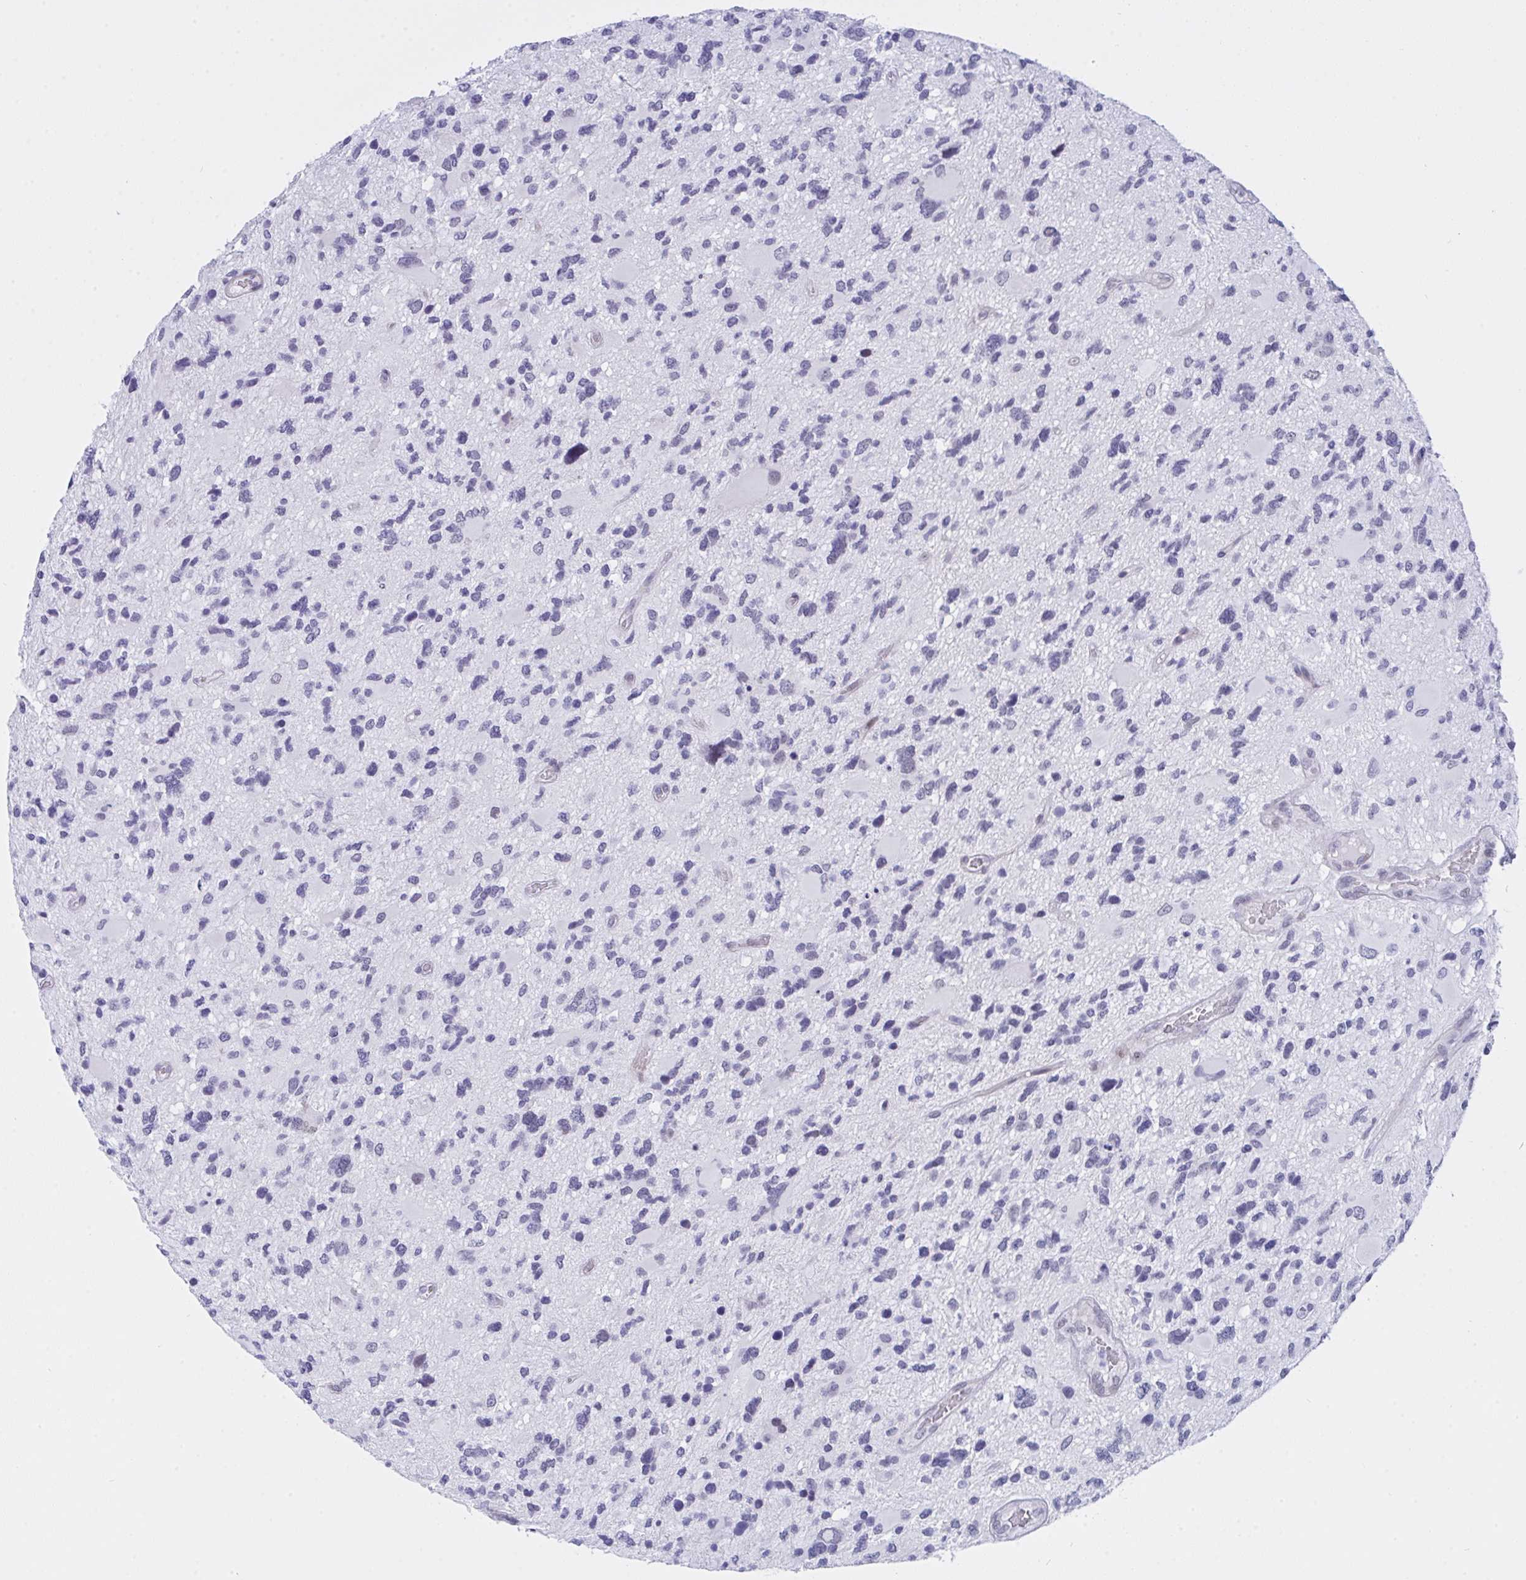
{"staining": {"intensity": "negative", "quantity": "none", "location": "none"}, "tissue": "glioma", "cell_type": "Tumor cells", "image_type": "cancer", "snomed": [{"axis": "morphology", "description": "Glioma, malignant, High grade"}, {"axis": "topography", "description": "Brain"}], "caption": "Glioma was stained to show a protein in brown. There is no significant positivity in tumor cells.", "gene": "FBXL22", "patient": {"sex": "female", "age": 11}}